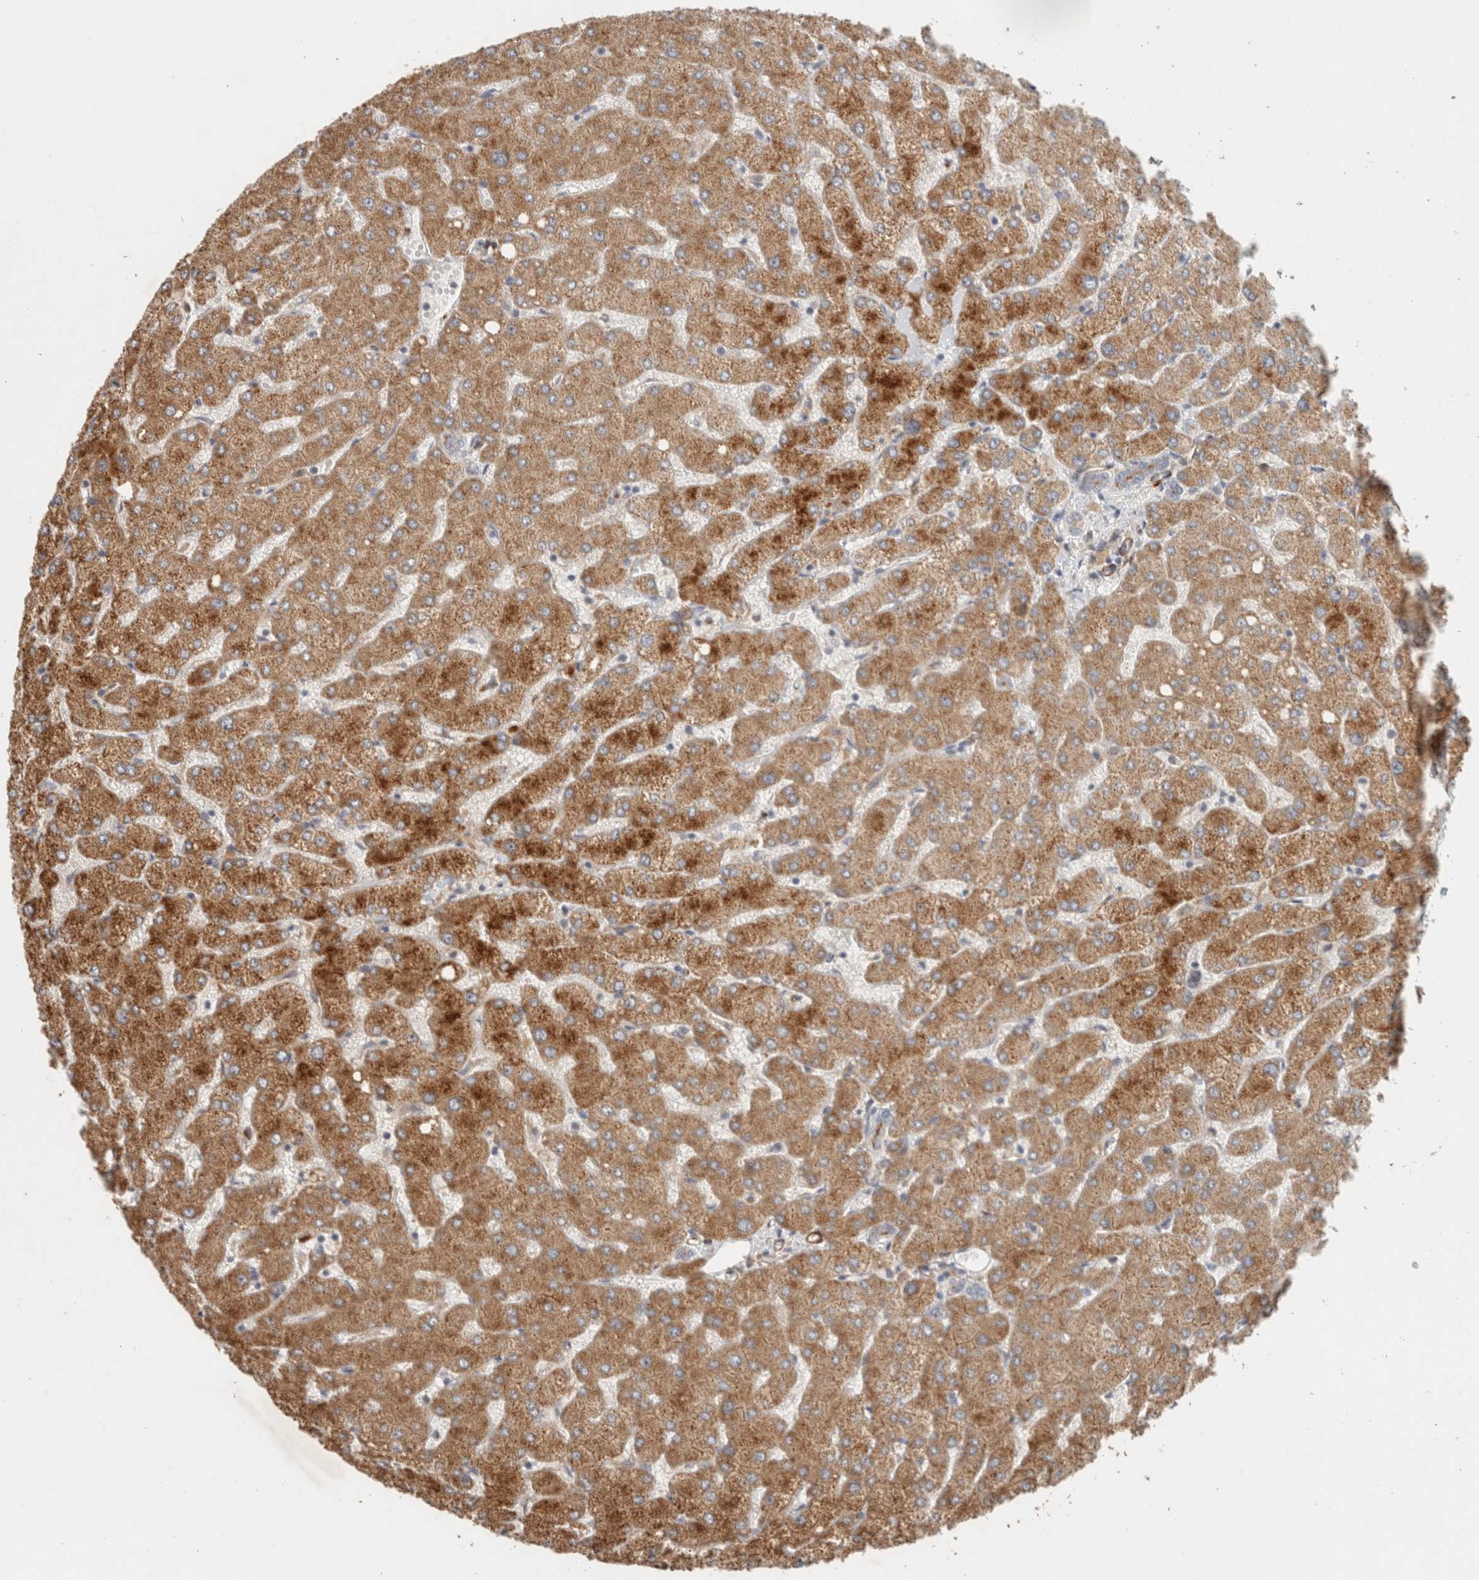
{"staining": {"intensity": "moderate", "quantity": ">75%", "location": "cytoplasmic/membranous"}, "tissue": "liver", "cell_type": "Cholangiocytes", "image_type": "normal", "snomed": [{"axis": "morphology", "description": "Normal tissue, NOS"}, {"axis": "topography", "description": "Liver"}], "caption": "Protein staining of normal liver displays moderate cytoplasmic/membranous staining in about >75% of cholangiocytes. The staining was performed using DAB to visualize the protein expression in brown, while the nuclei were stained in blue with hematoxylin (Magnification: 20x).", "gene": "SIPA1L2", "patient": {"sex": "female", "age": 54}}